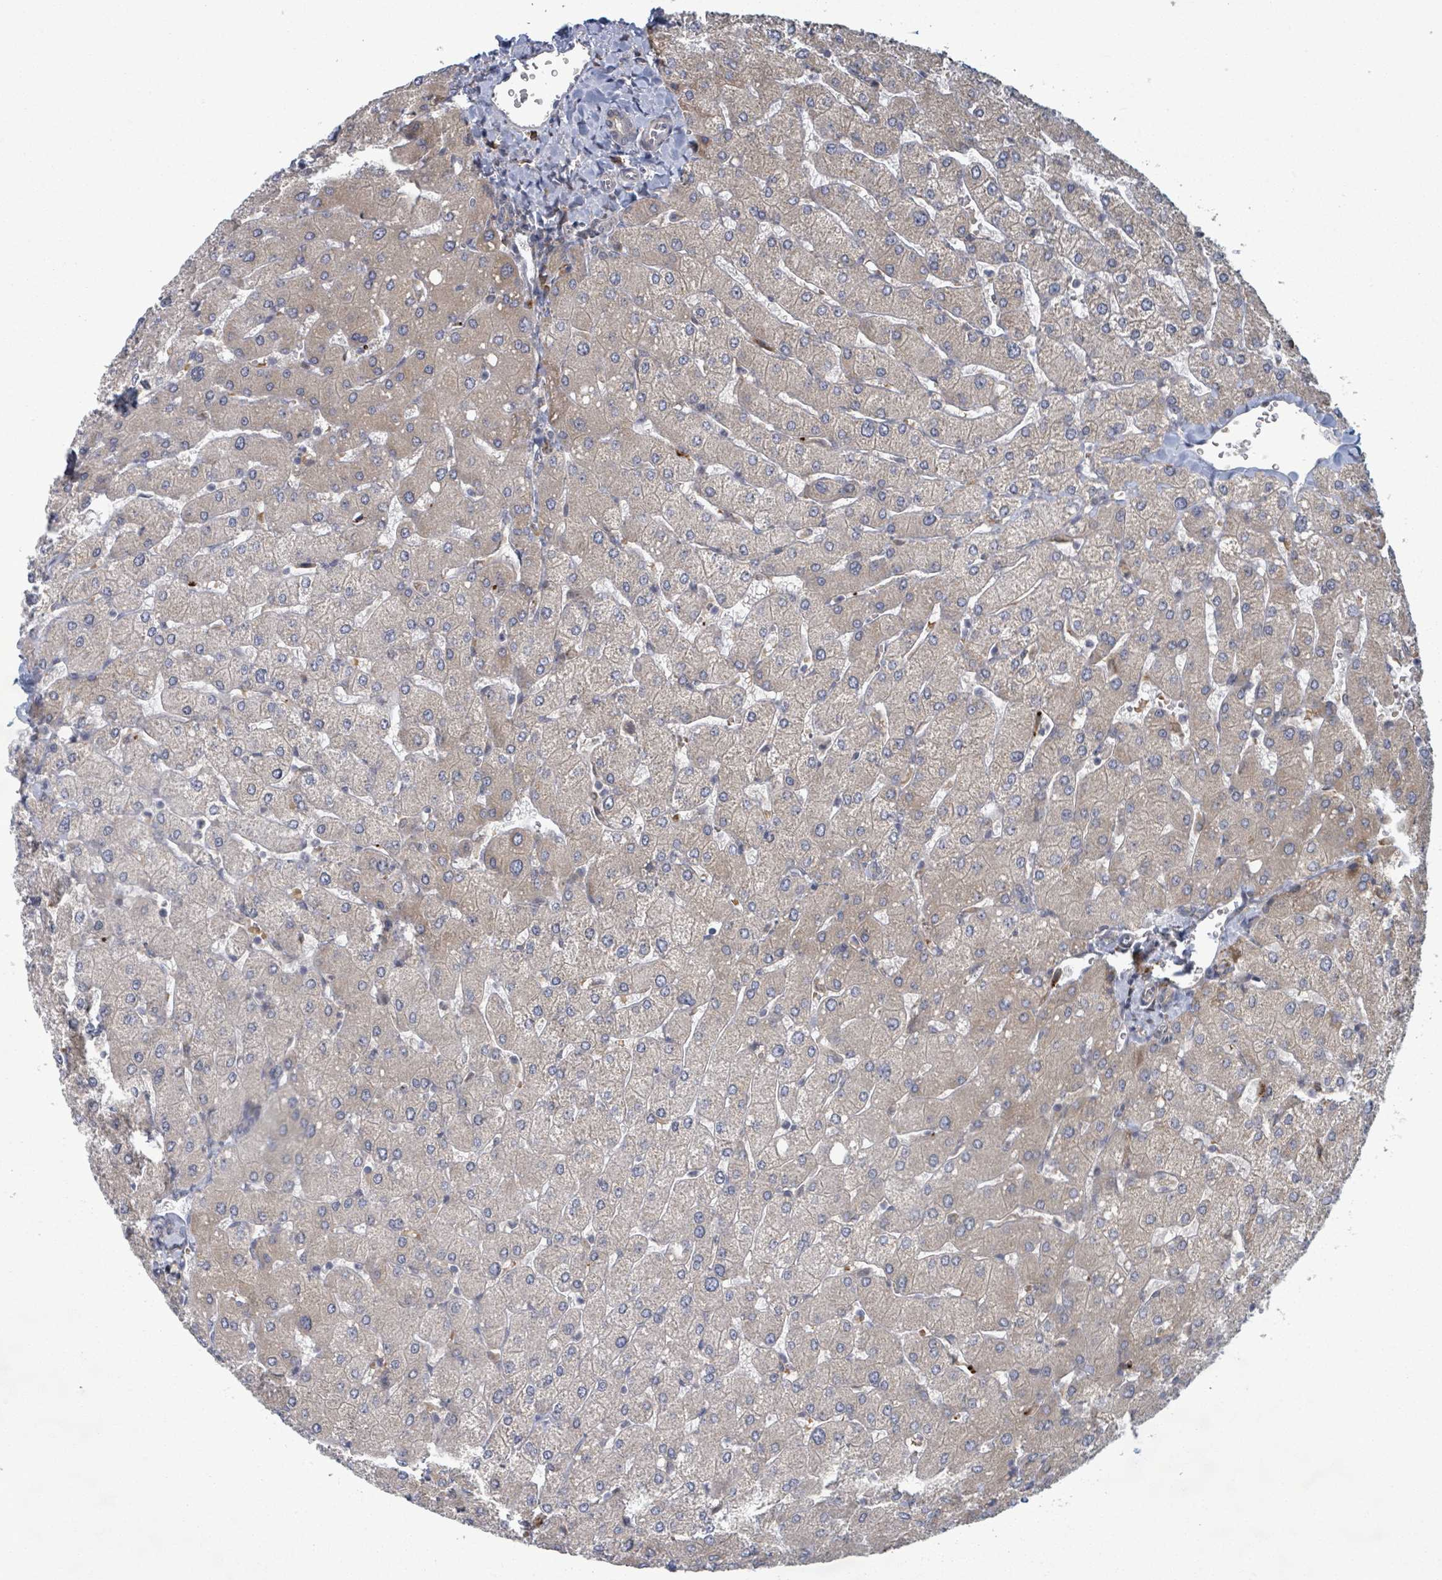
{"staining": {"intensity": "negative", "quantity": "none", "location": "none"}, "tissue": "liver", "cell_type": "Cholangiocytes", "image_type": "normal", "snomed": [{"axis": "morphology", "description": "Normal tissue, NOS"}, {"axis": "topography", "description": "Liver"}], "caption": "Immunohistochemistry photomicrograph of normal liver: human liver stained with DAB reveals no significant protein staining in cholangiocytes.", "gene": "SHROOM2", "patient": {"sex": "male", "age": 55}}